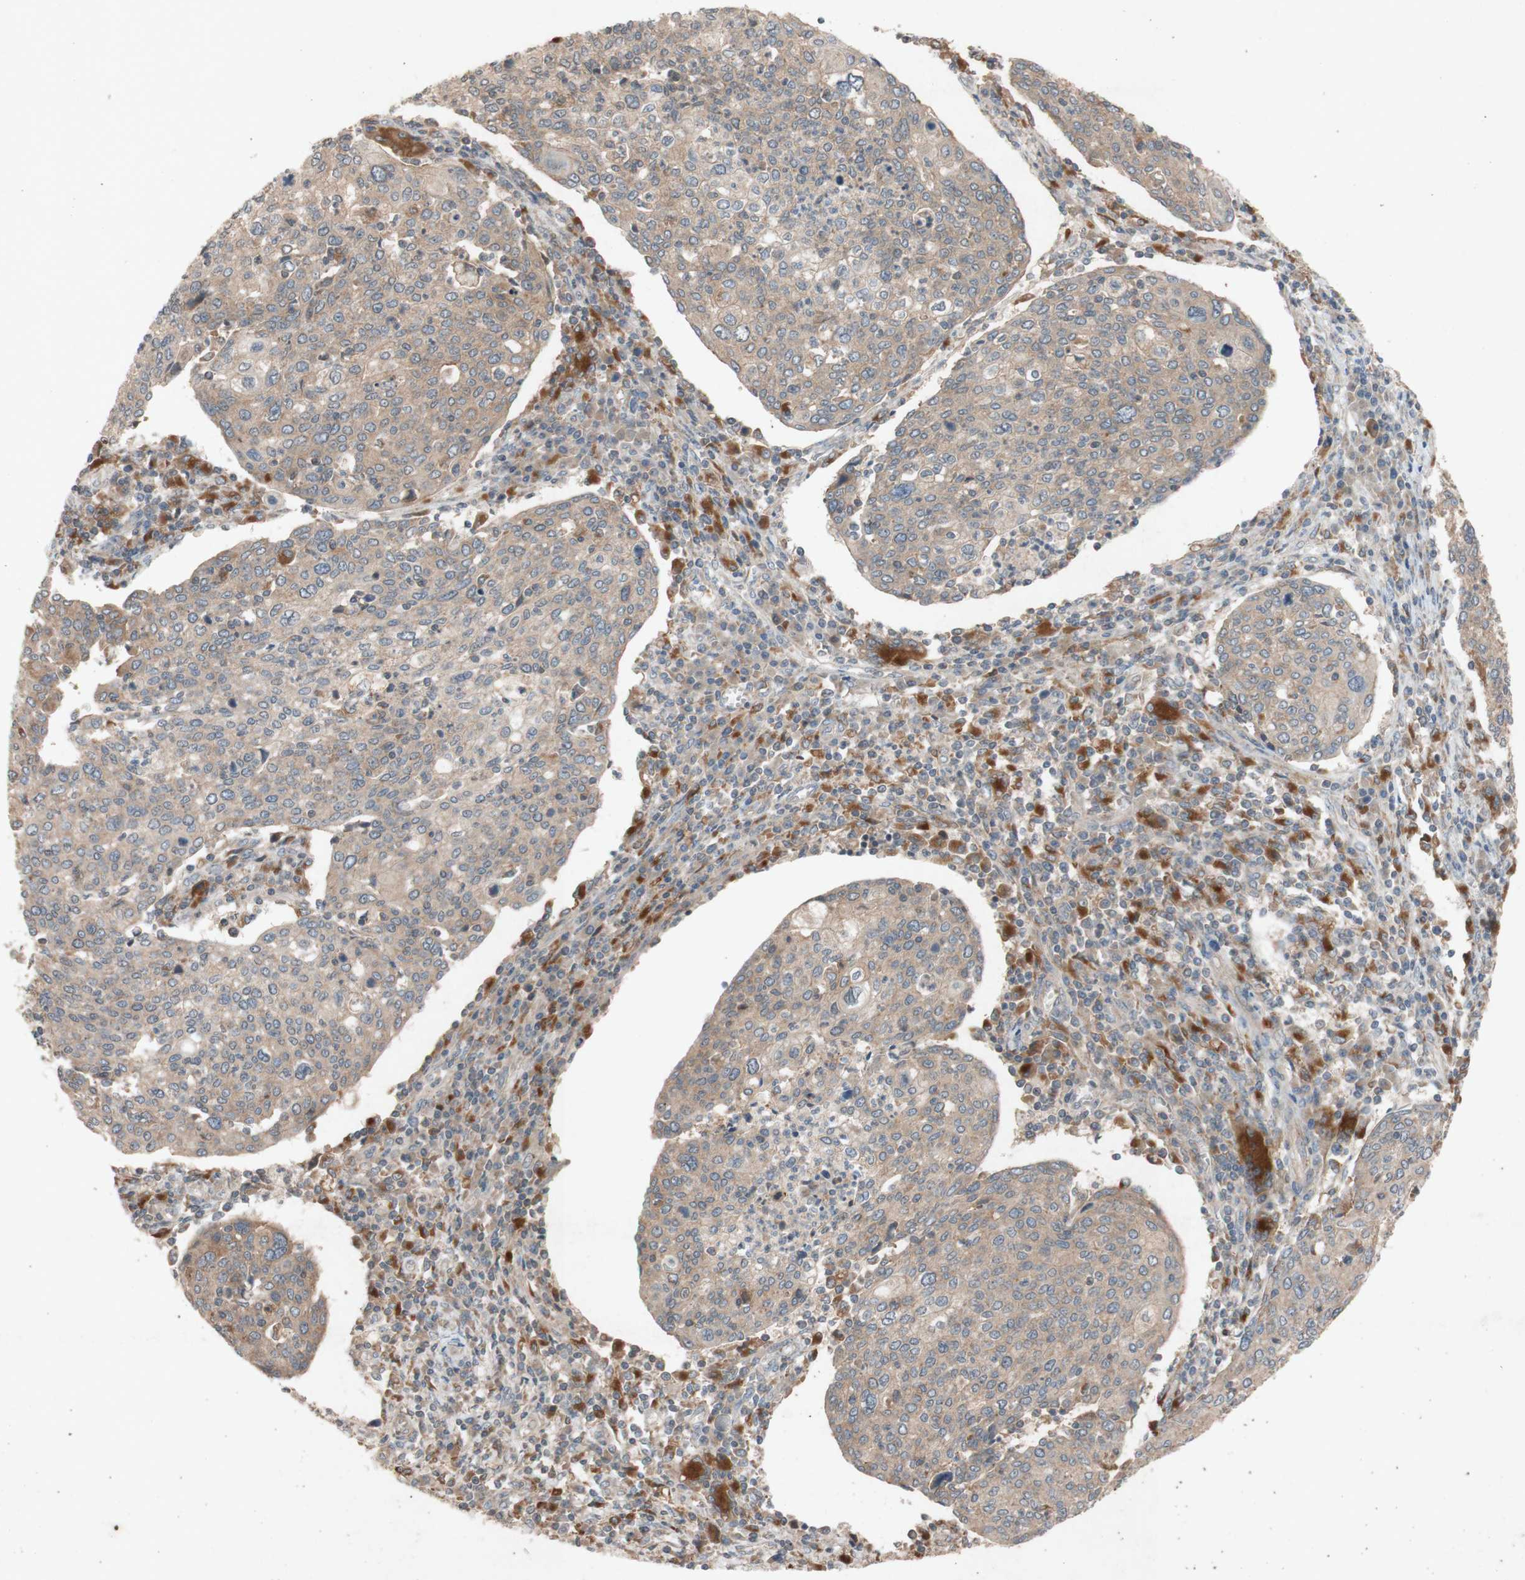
{"staining": {"intensity": "weak", "quantity": ">75%", "location": "cytoplasmic/membranous"}, "tissue": "cervical cancer", "cell_type": "Tumor cells", "image_type": "cancer", "snomed": [{"axis": "morphology", "description": "Squamous cell carcinoma, NOS"}, {"axis": "topography", "description": "Cervix"}], "caption": "There is low levels of weak cytoplasmic/membranous positivity in tumor cells of cervical cancer (squamous cell carcinoma), as demonstrated by immunohistochemical staining (brown color).", "gene": "ATP6V1F", "patient": {"sex": "female", "age": 40}}